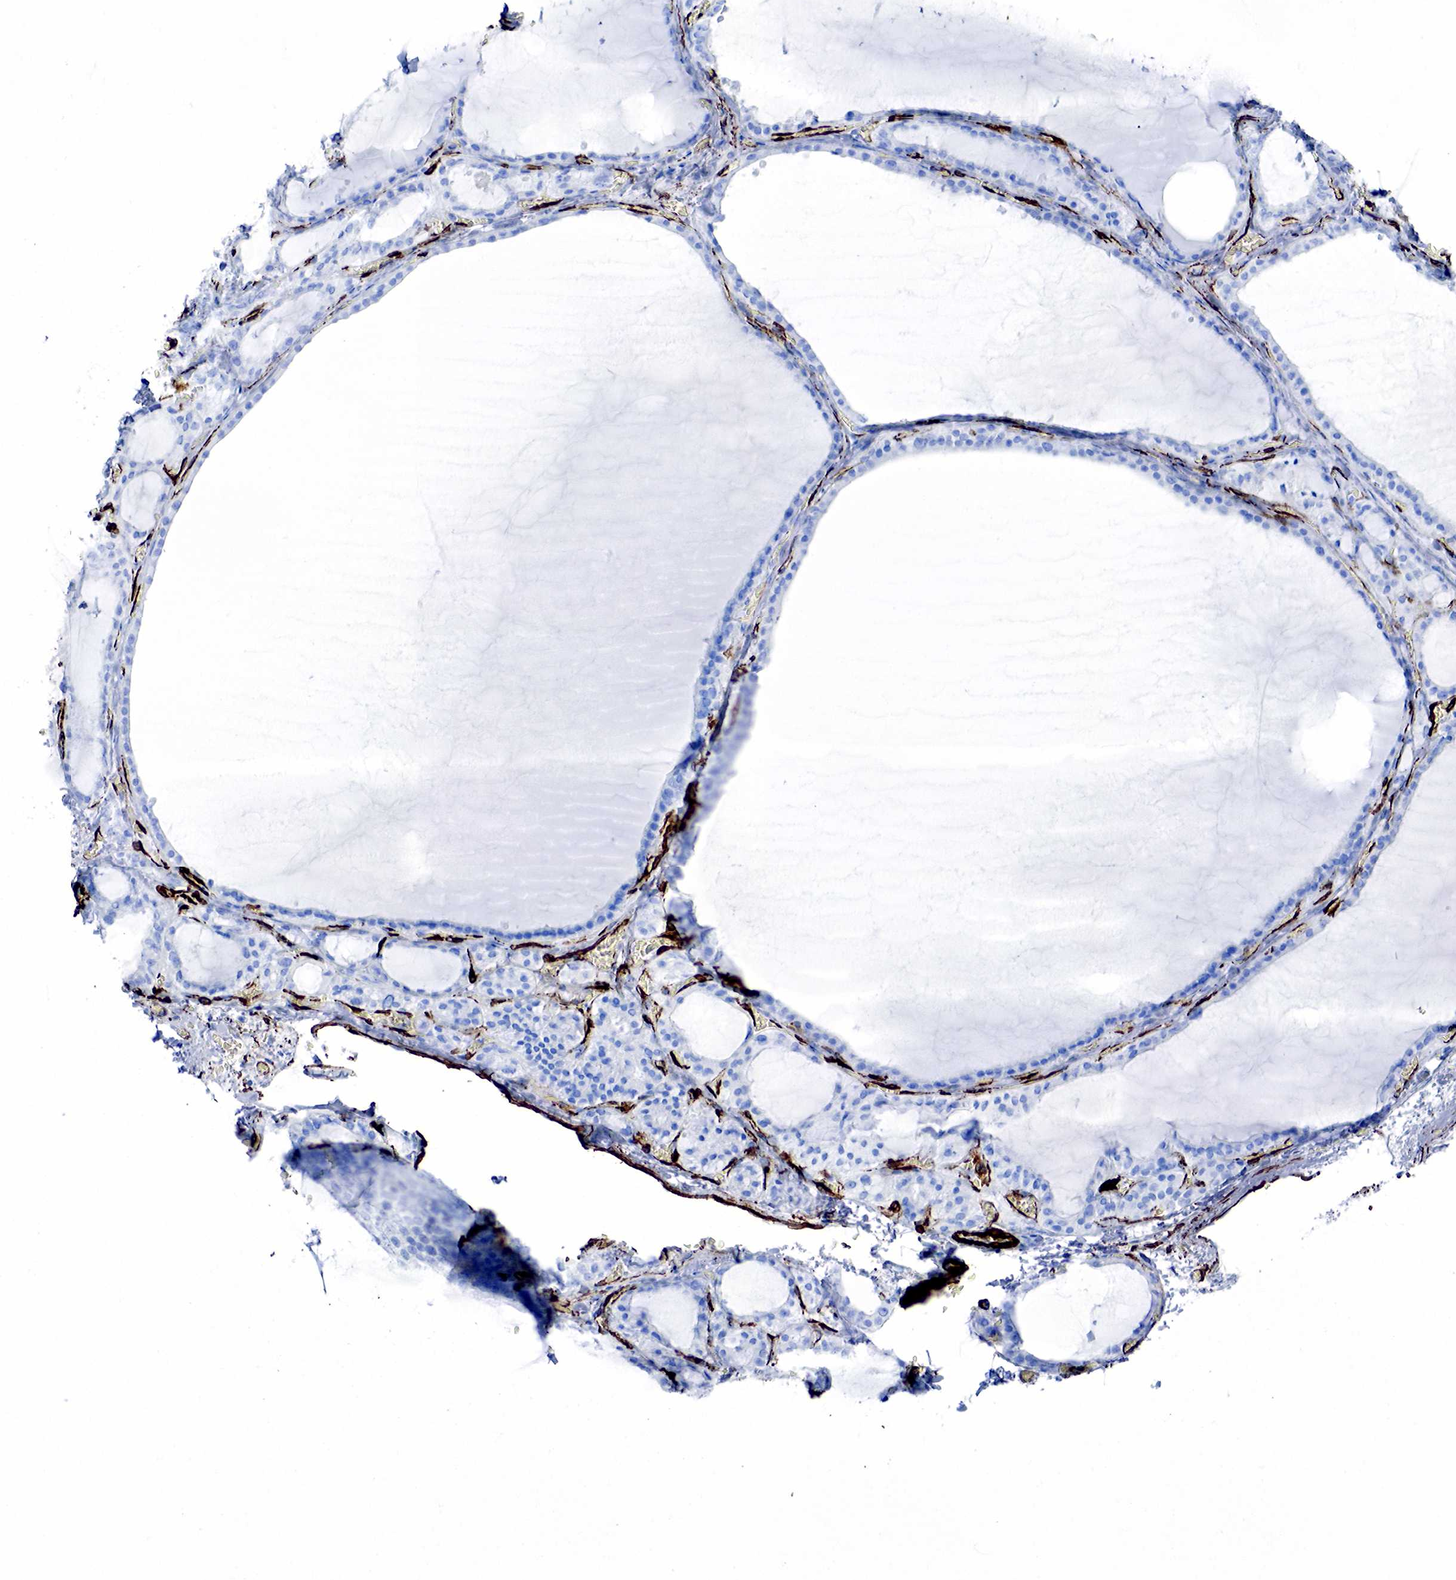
{"staining": {"intensity": "negative", "quantity": "none", "location": "none"}, "tissue": "thyroid gland", "cell_type": "Glandular cells", "image_type": "normal", "snomed": [{"axis": "morphology", "description": "Normal tissue, NOS"}, {"axis": "topography", "description": "Thyroid gland"}], "caption": "DAB immunohistochemical staining of normal human thyroid gland displays no significant staining in glandular cells.", "gene": "ACTA2", "patient": {"sex": "female", "age": 55}}